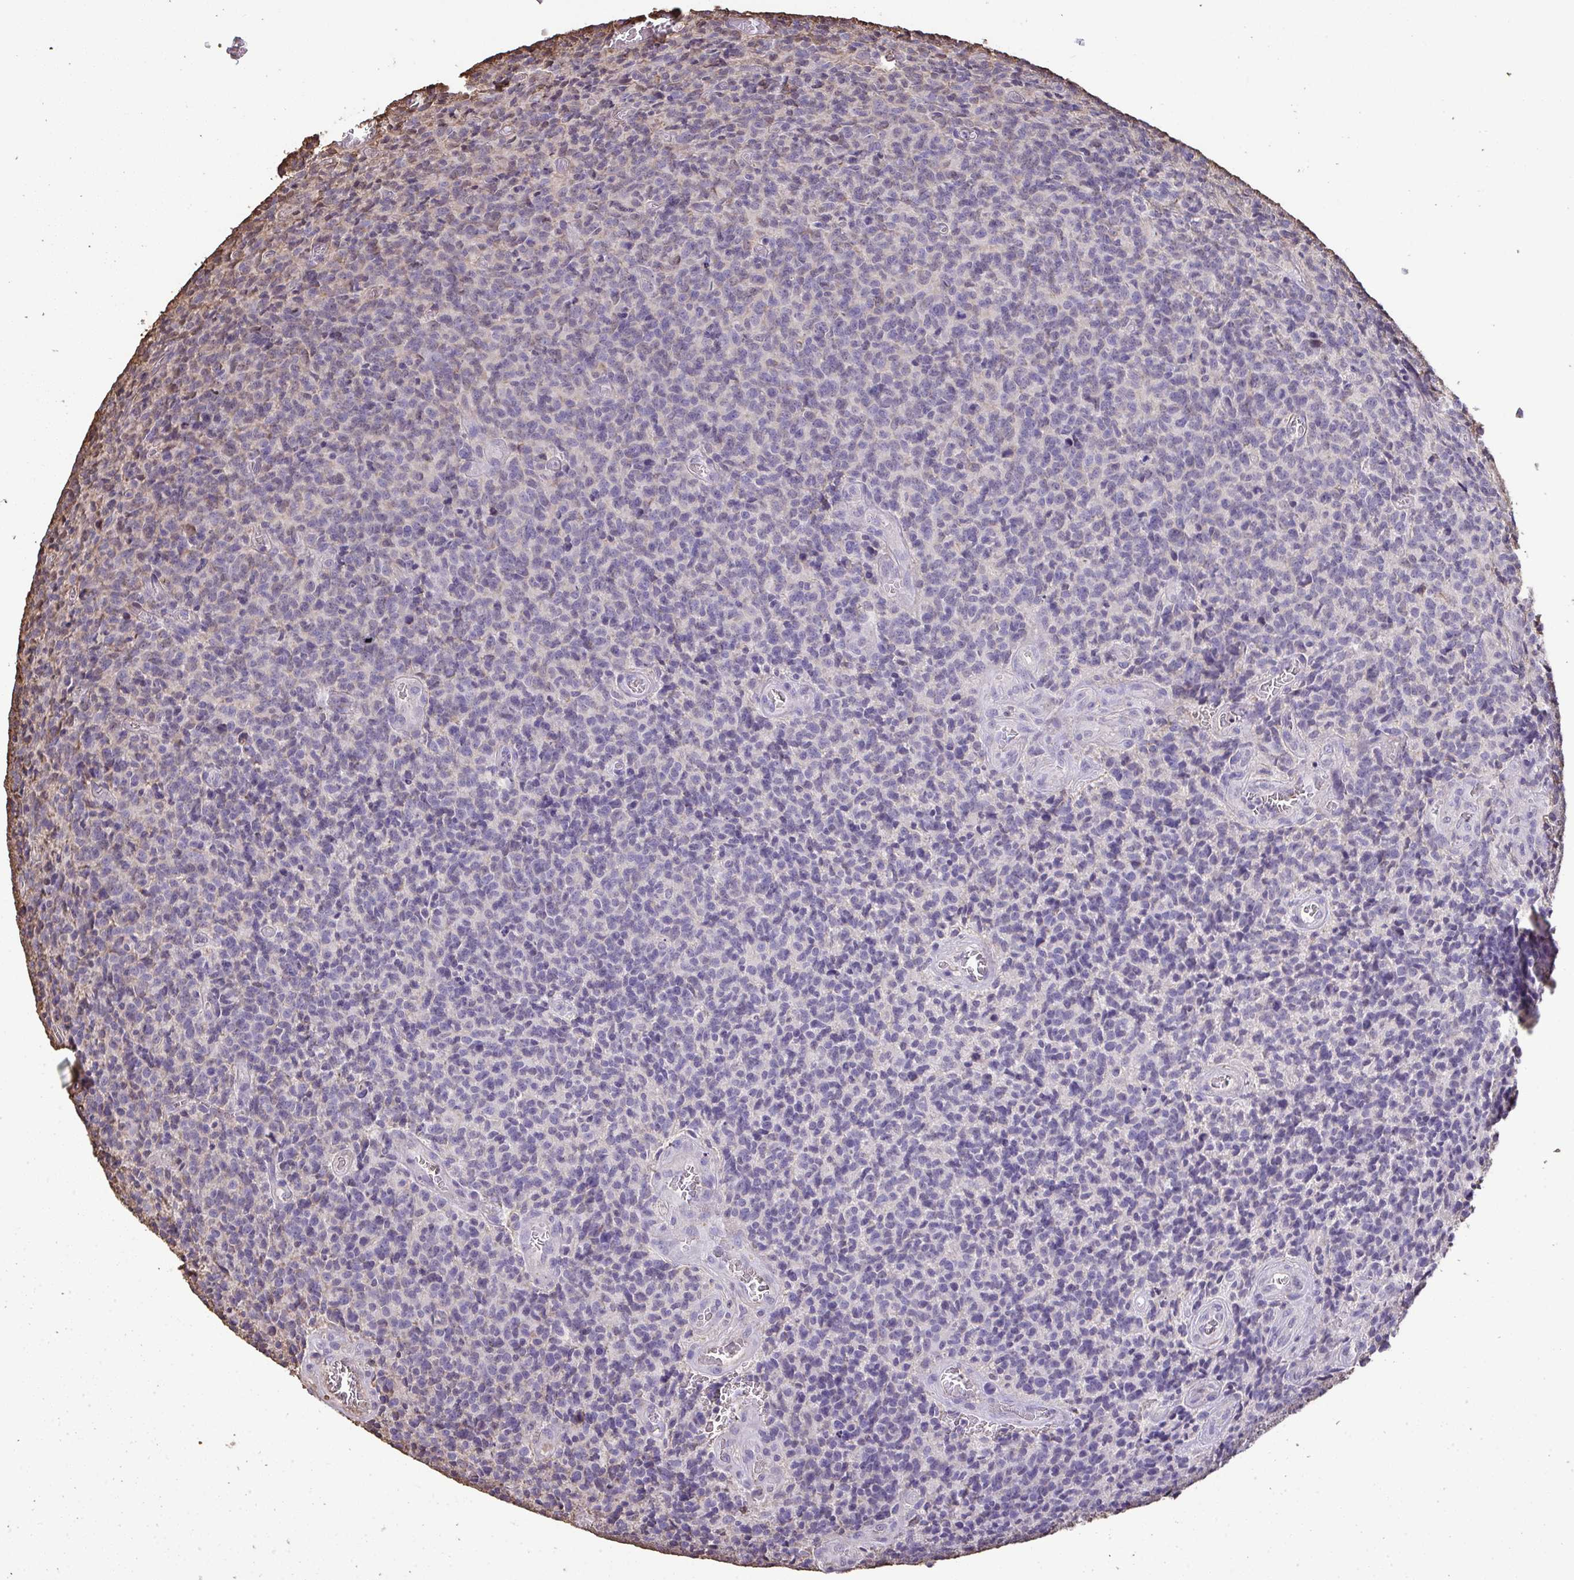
{"staining": {"intensity": "negative", "quantity": "none", "location": "none"}, "tissue": "glioma", "cell_type": "Tumor cells", "image_type": "cancer", "snomed": [{"axis": "morphology", "description": "Glioma, malignant, High grade"}, {"axis": "topography", "description": "Brain"}], "caption": "An immunohistochemistry (IHC) image of glioma is shown. There is no staining in tumor cells of glioma.", "gene": "ANXA5", "patient": {"sex": "male", "age": 76}}